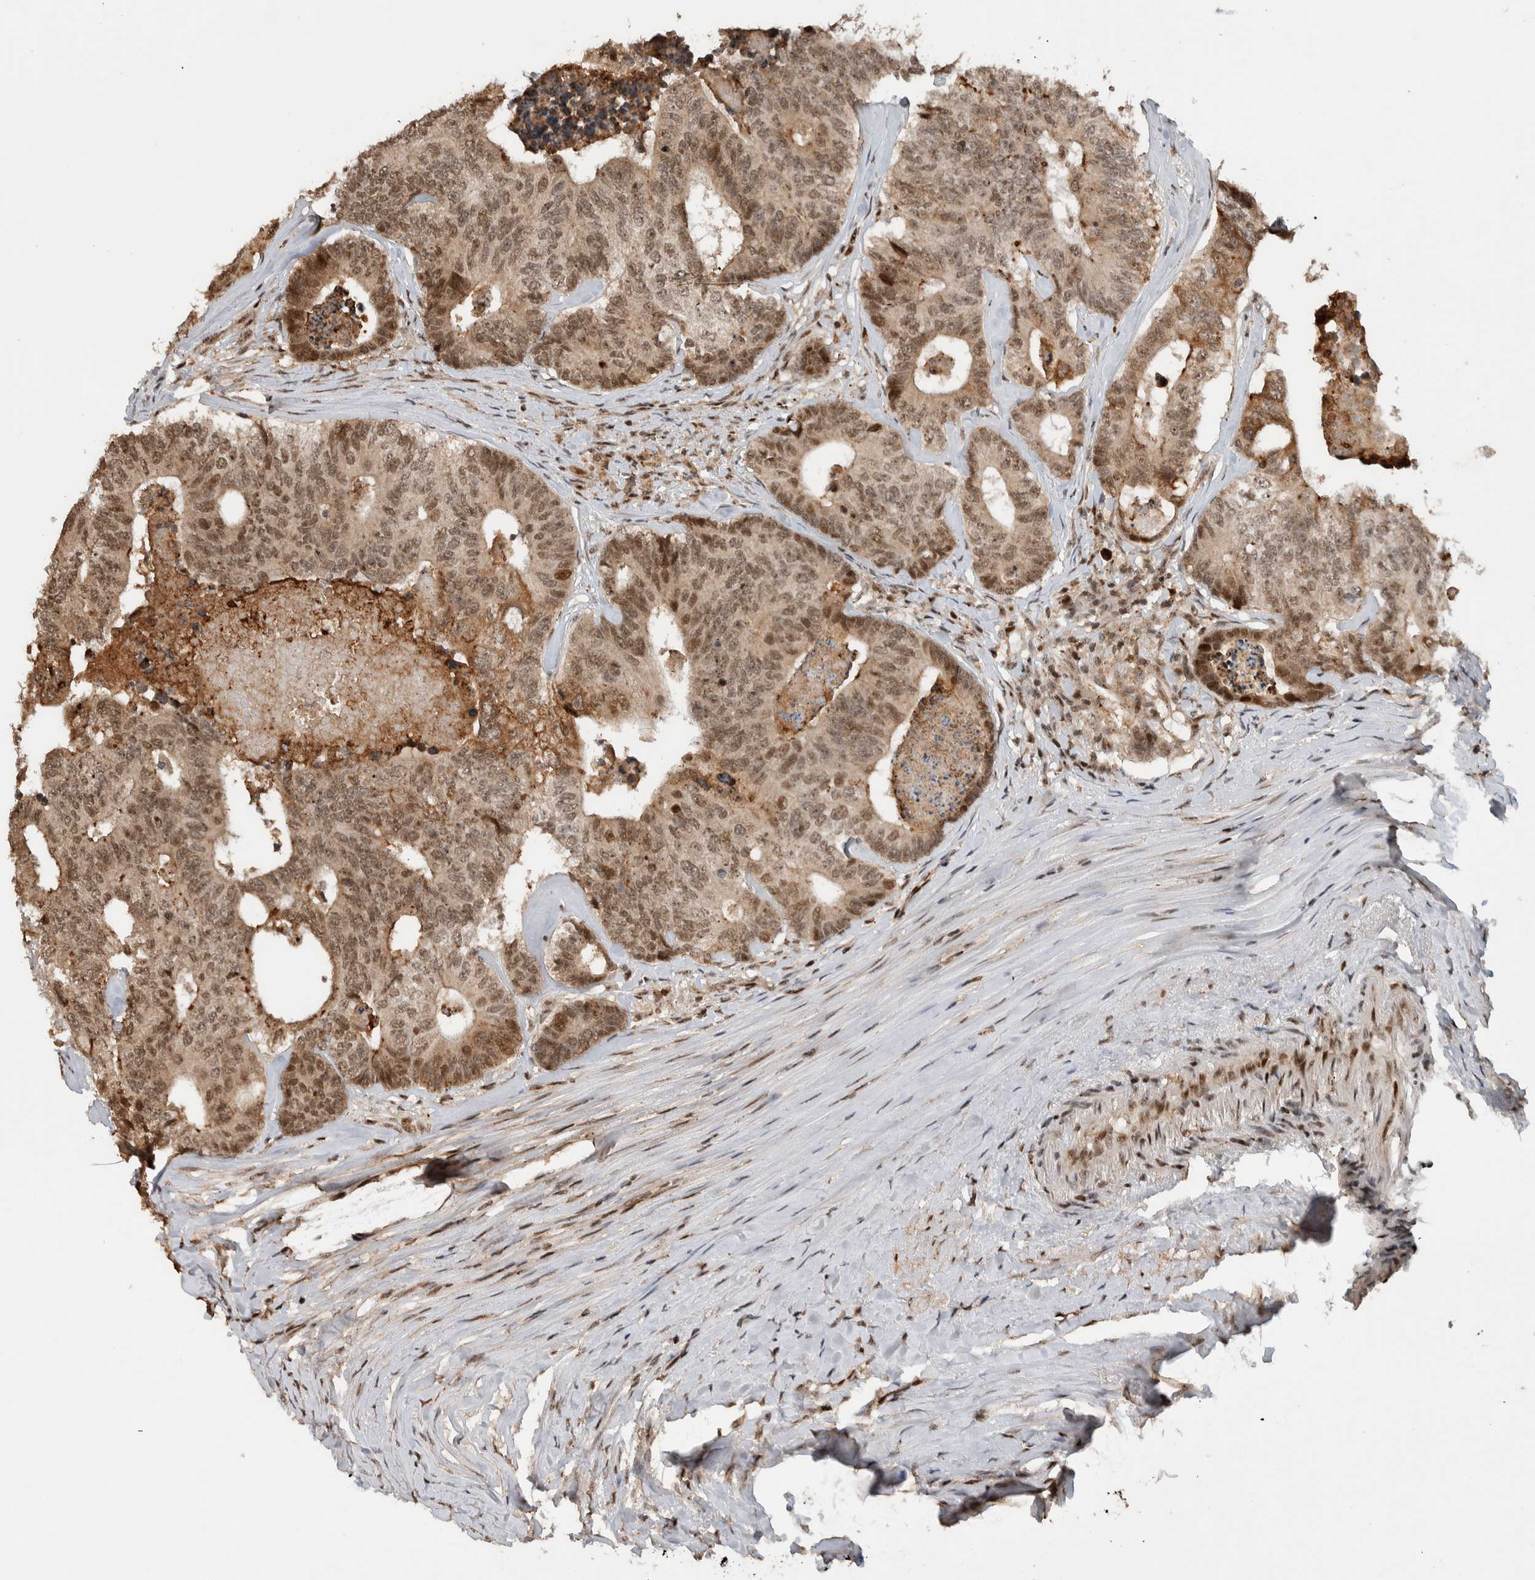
{"staining": {"intensity": "weak", "quantity": ">75%", "location": "nuclear"}, "tissue": "colorectal cancer", "cell_type": "Tumor cells", "image_type": "cancer", "snomed": [{"axis": "morphology", "description": "Adenocarcinoma, NOS"}, {"axis": "topography", "description": "Colon"}], "caption": "Immunohistochemical staining of adenocarcinoma (colorectal) displays weak nuclear protein positivity in approximately >75% of tumor cells.", "gene": "ZNF521", "patient": {"sex": "female", "age": 67}}